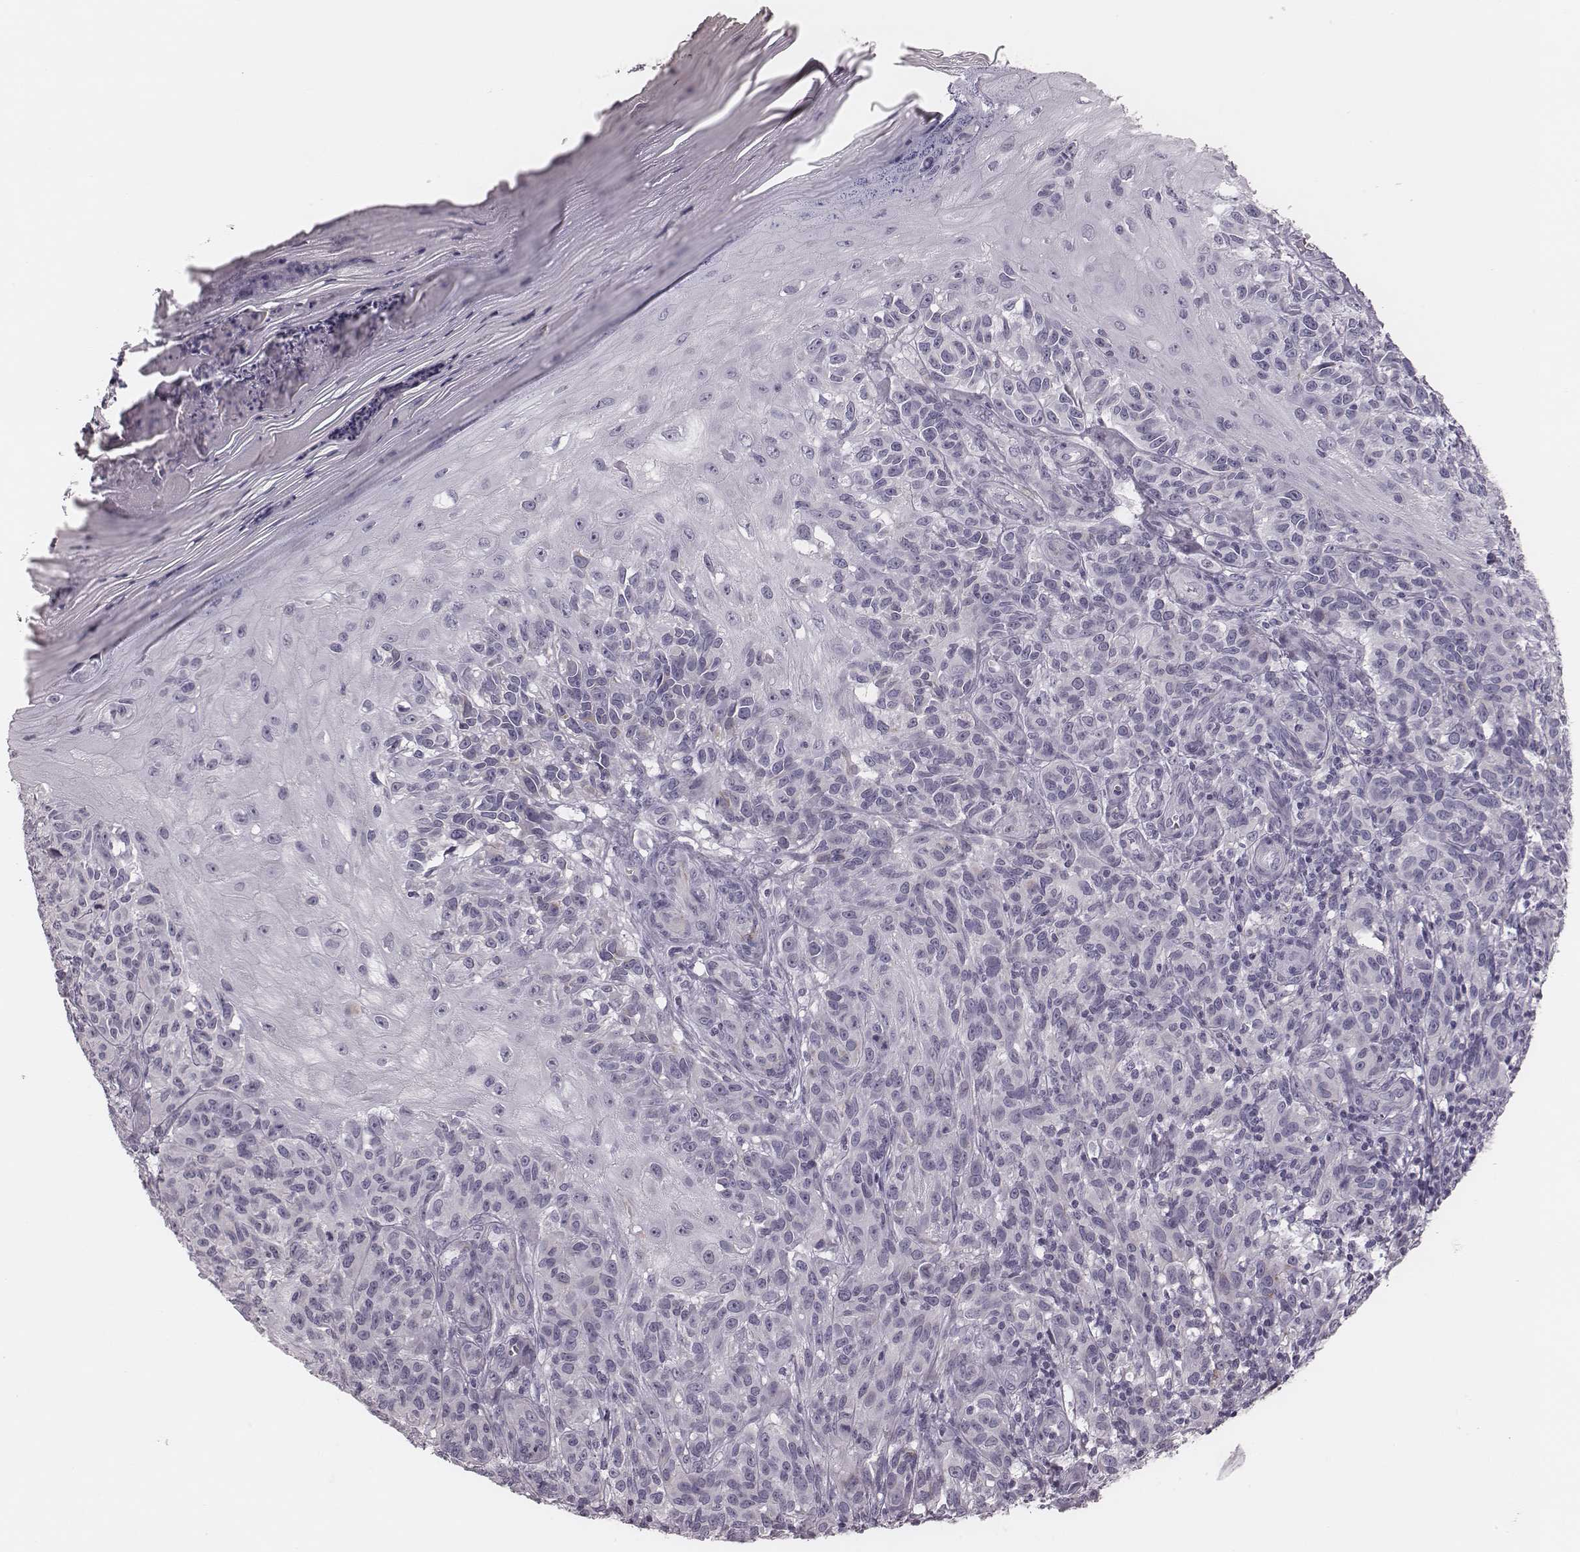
{"staining": {"intensity": "negative", "quantity": "none", "location": "none"}, "tissue": "melanoma", "cell_type": "Tumor cells", "image_type": "cancer", "snomed": [{"axis": "morphology", "description": "Malignant melanoma, NOS"}, {"axis": "topography", "description": "Skin"}], "caption": "Immunohistochemical staining of malignant melanoma reveals no significant staining in tumor cells.", "gene": "SPA17", "patient": {"sex": "female", "age": 53}}